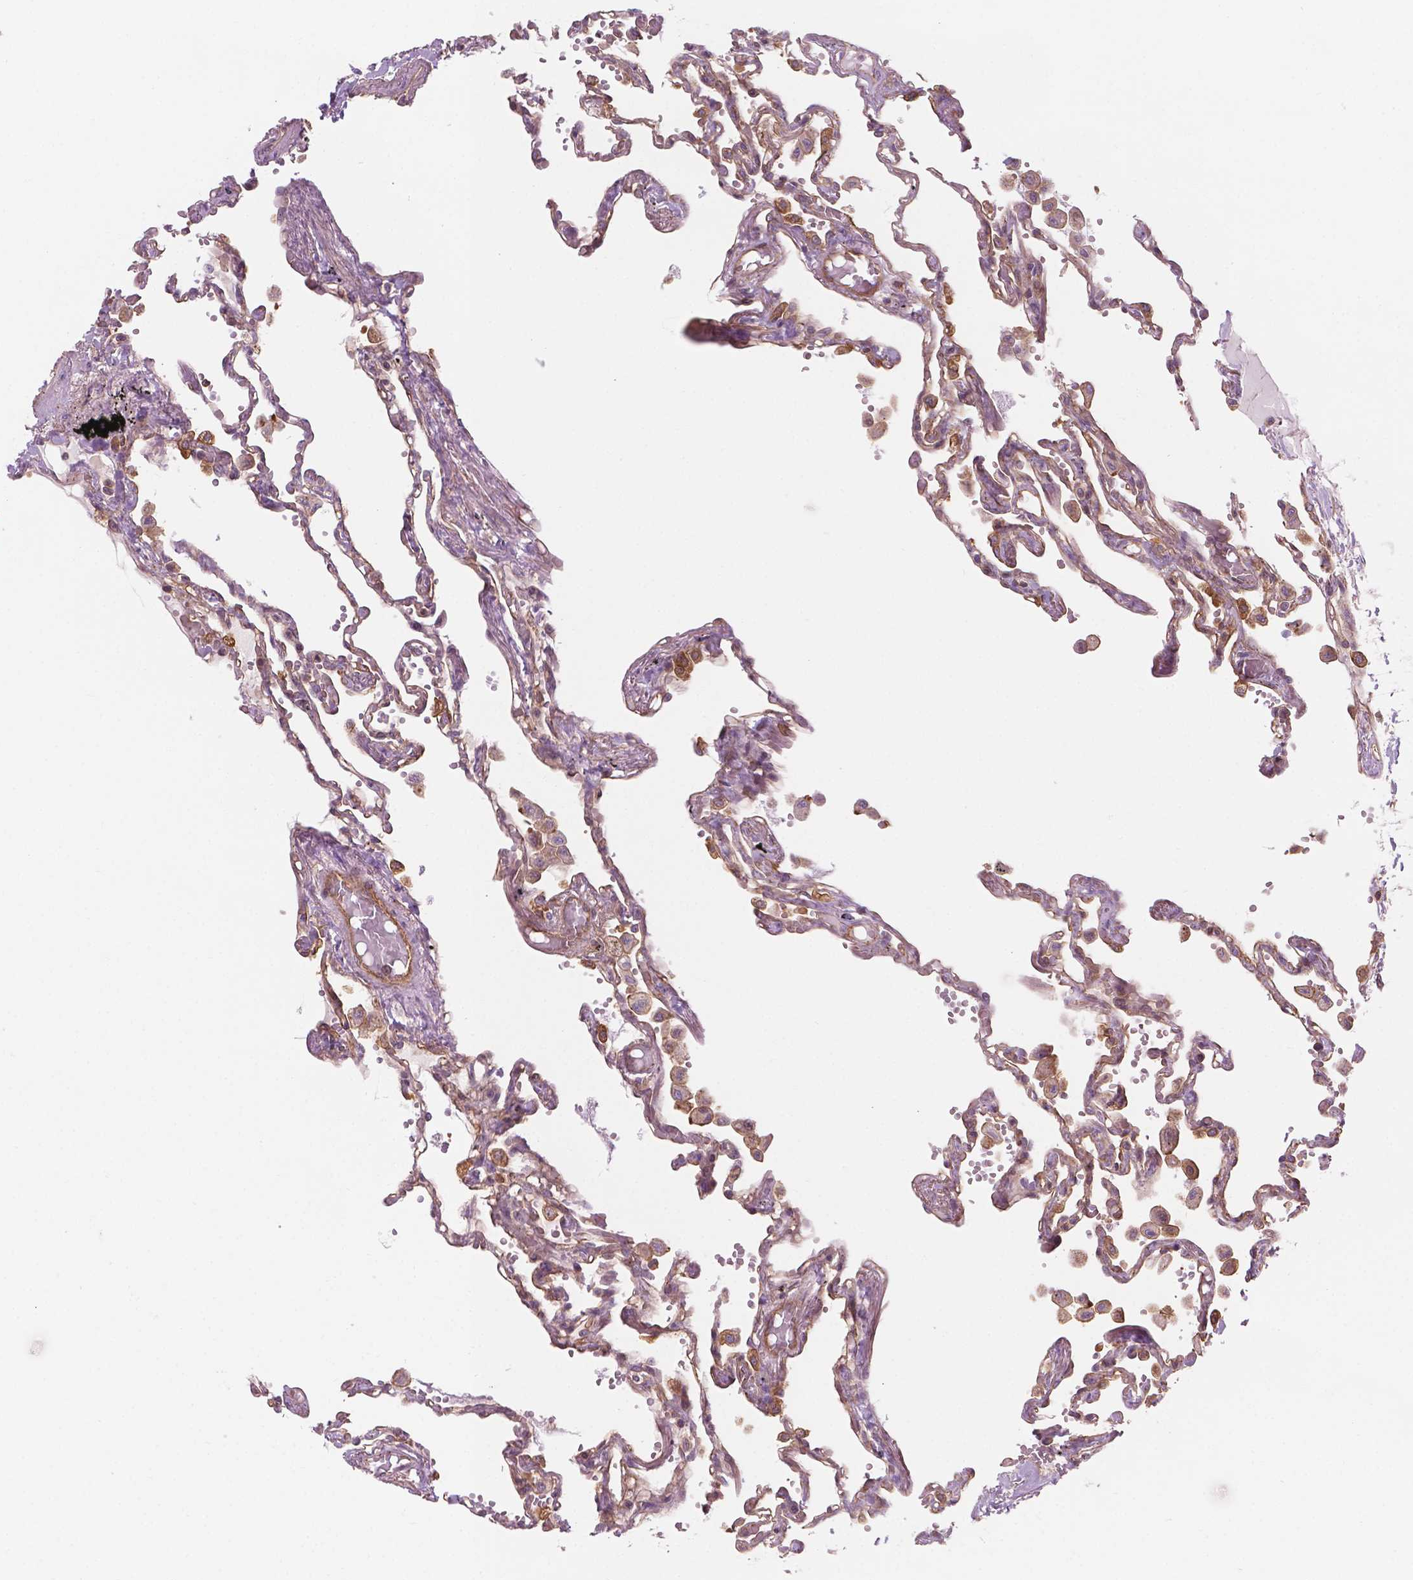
{"staining": {"intensity": "moderate", "quantity": "25%-75%", "location": "cytoplasmic/membranous"}, "tissue": "lung", "cell_type": "Alveolar cells", "image_type": "normal", "snomed": [{"axis": "morphology", "description": "Normal tissue, NOS"}, {"axis": "morphology", "description": "Adenocarcinoma, NOS"}, {"axis": "topography", "description": "Cartilage tissue"}, {"axis": "topography", "description": "Lung"}], "caption": "Moderate cytoplasmic/membranous expression for a protein is appreciated in approximately 25%-75% of alveolar cells of benign lung using immunohistochemistry.", "gene": "SURF4", "patient": {"sex": "female", "age": 67}}